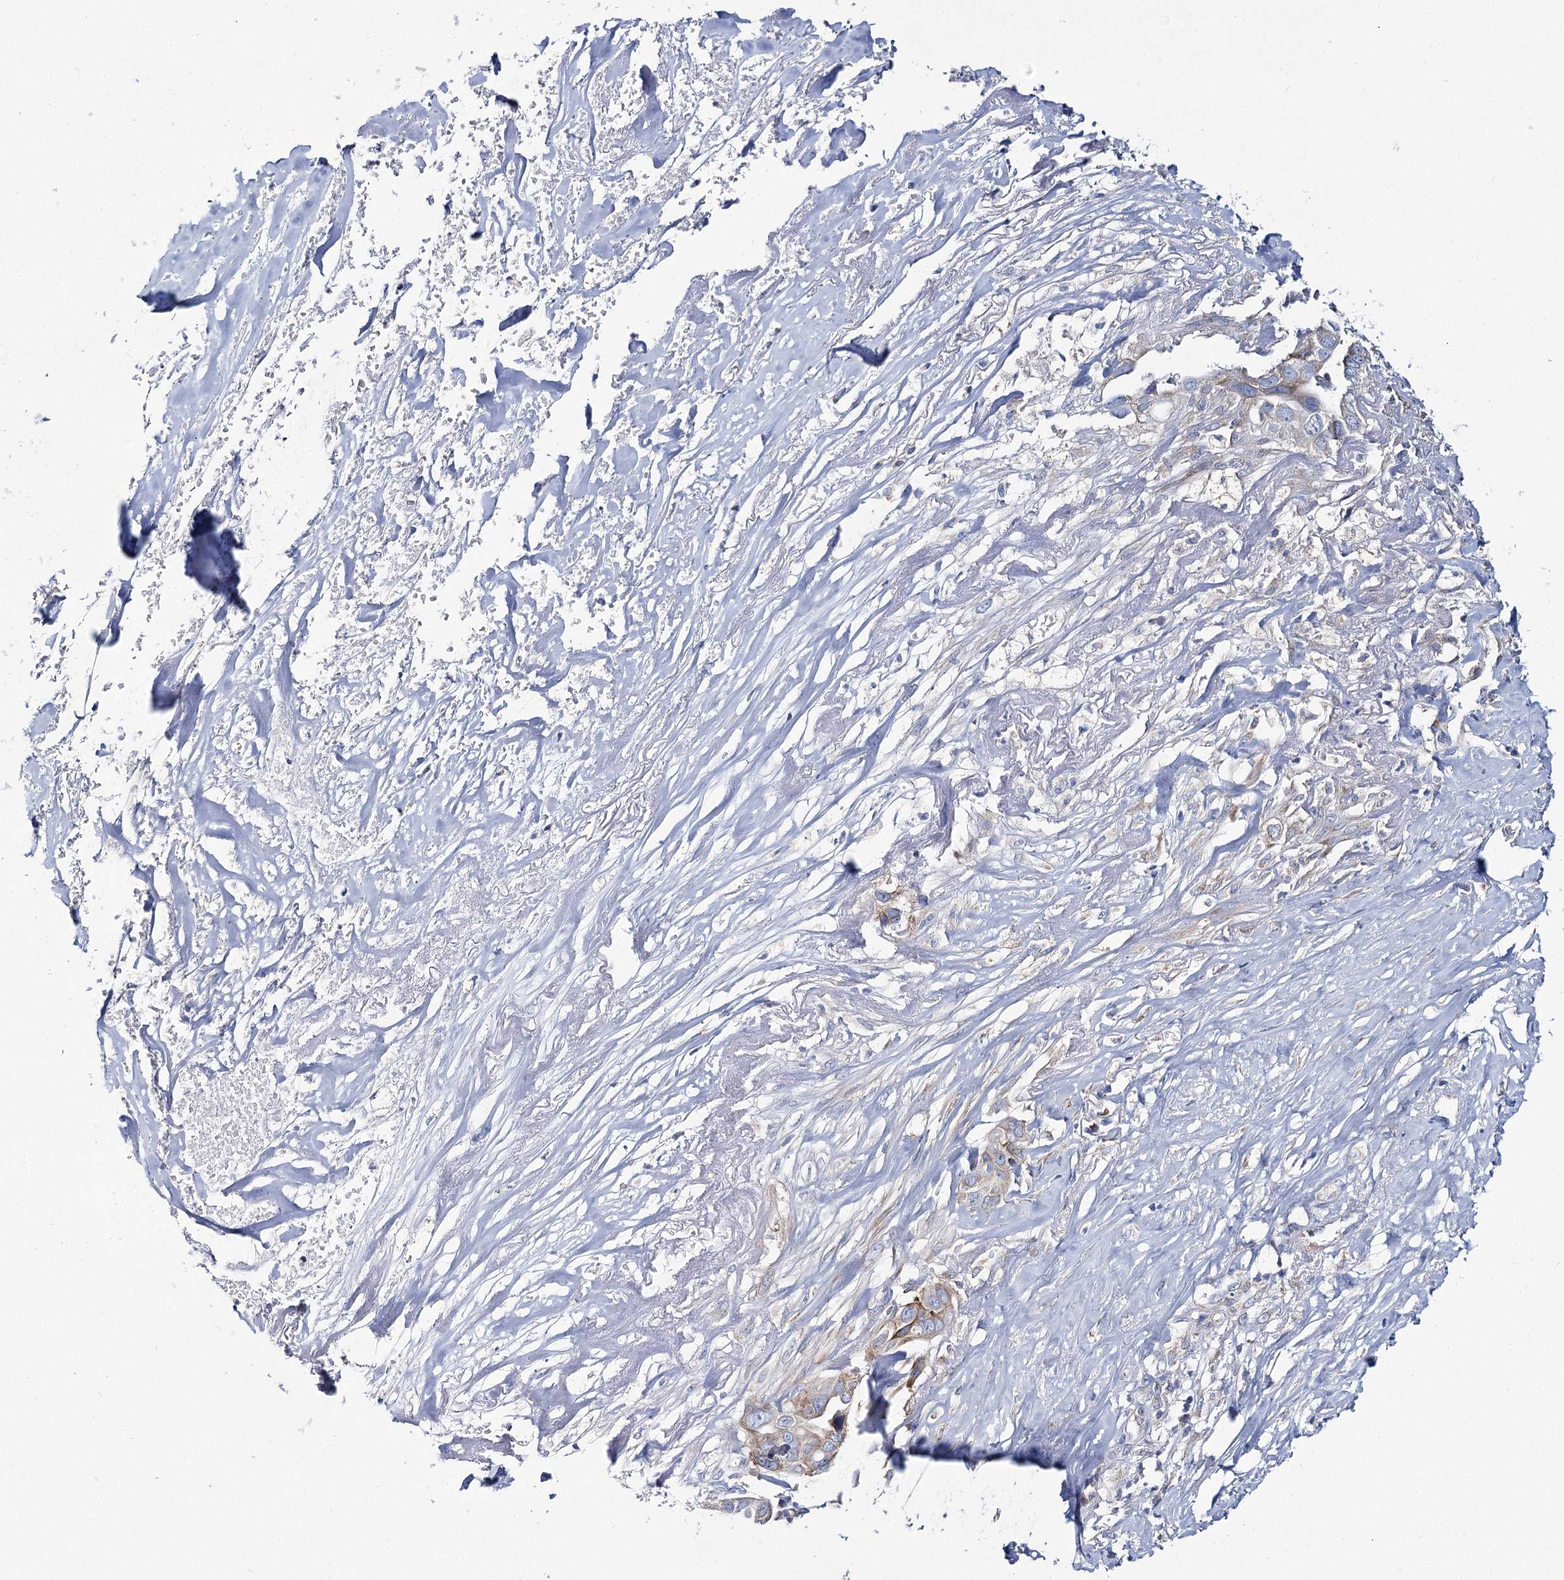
{"staining": {"intensity": "moderate", "quantity": "<25%", "location": "cytoplasmic/membranous"}, "tissue": "liver cancer", "cell_type": "Tumor cells", "image_type": "cancer", "snomed": [{"axis": "morphology", "description": "Cholangiocarcinoma"}, {"axis": "topography", "description": "Liver"}], "caption": "About <25% of tumor cells in human liver cancer (cholangiocarcinoma) show moderate cytoplasmic/membranous protein expression as visualized by brown immunohistochemical staining.", "gene": "THUMPD3", "patient": {"sex": "female", "age": 79}}